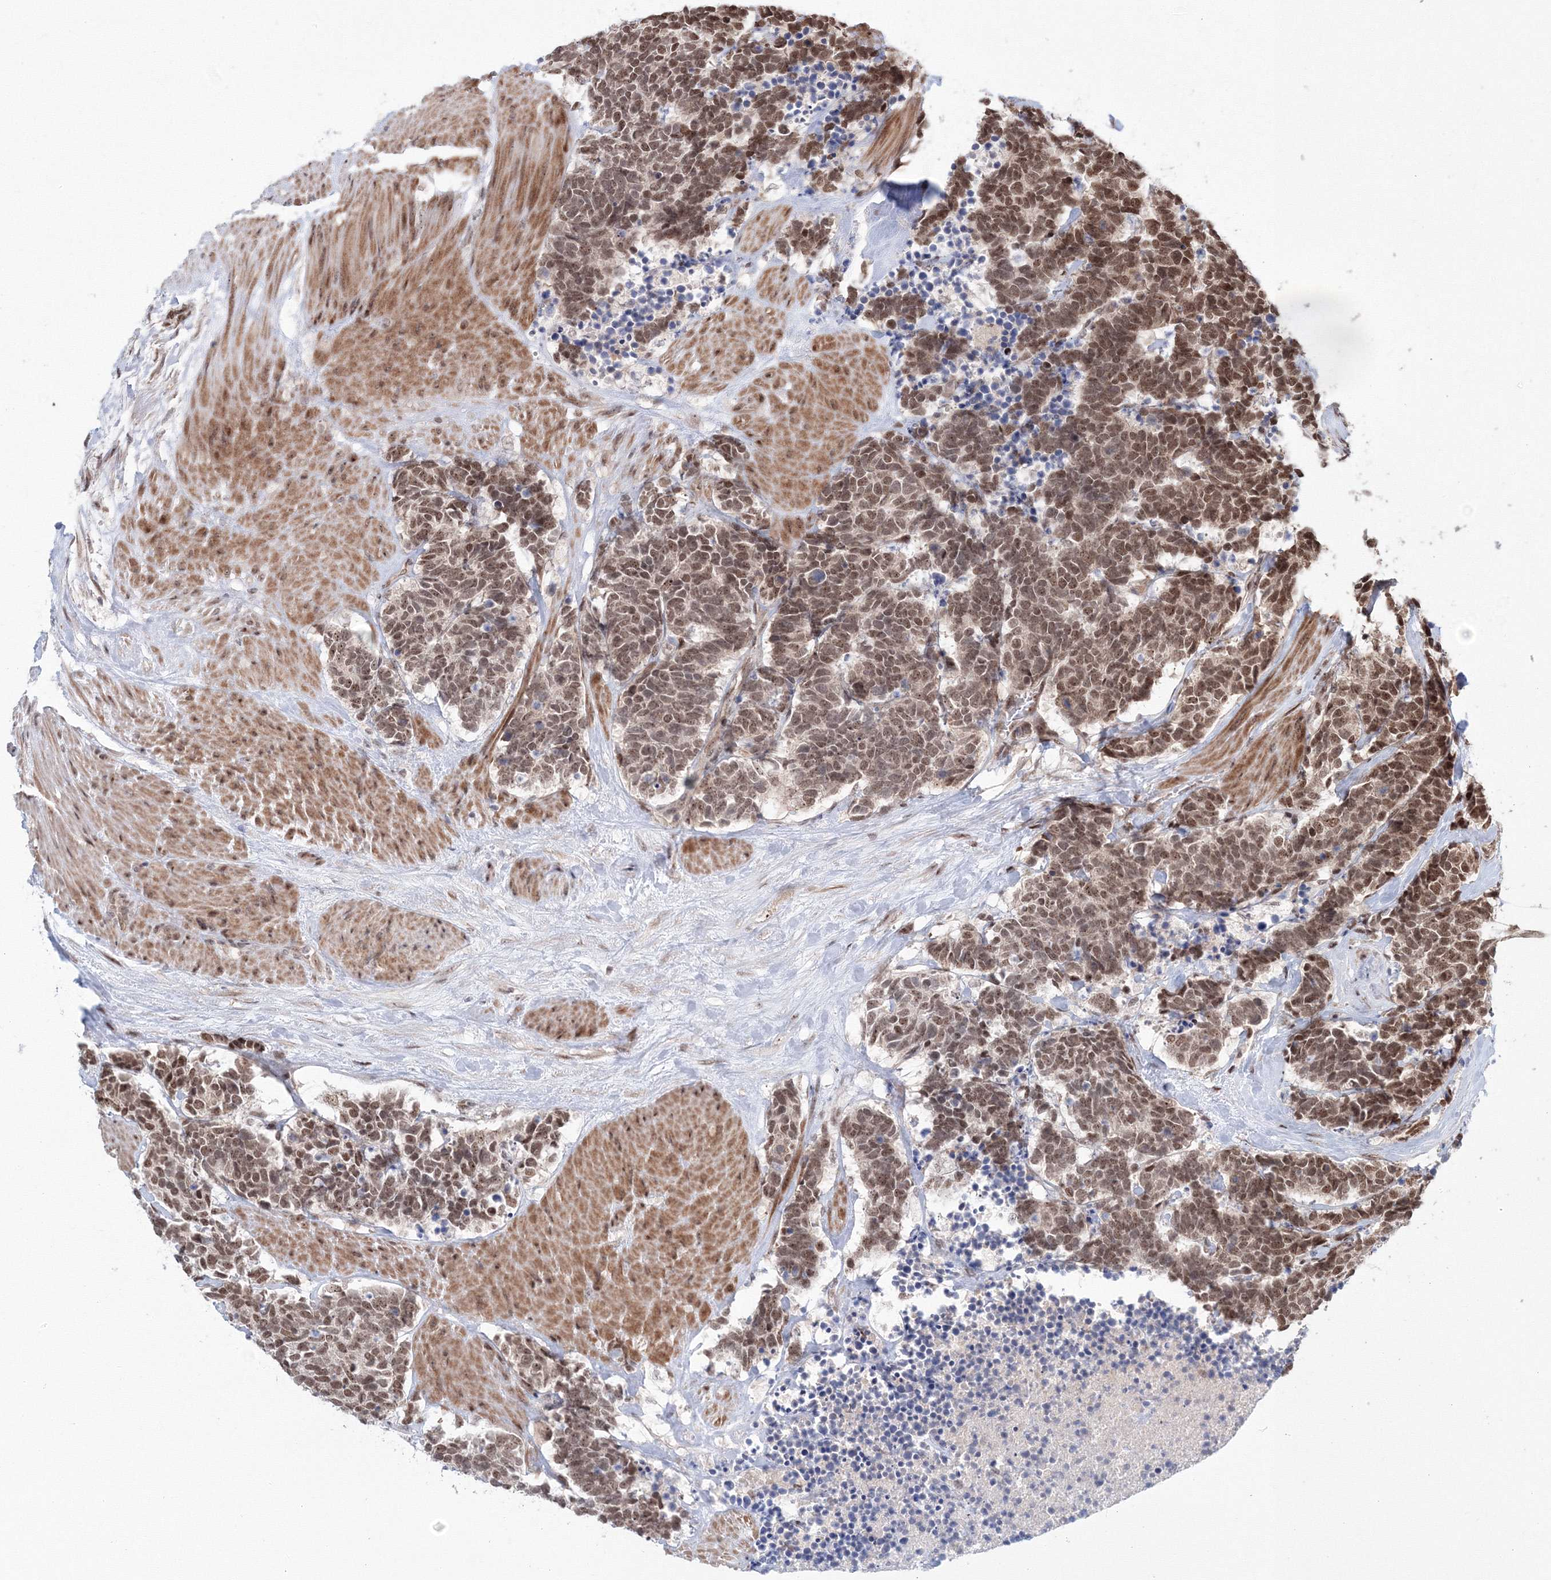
{"staining": {"intensity": "moderate", "quantity": ">75%", "location": "nuclear"}, "tissue": "carcinoid", "cell_type": "Tumor cells", "image_type": "cancer", "snomed": [{"axis": "morphology", "description": "Carcinoma, NOS"}, {"axis": "morphology", "description": "Carcinoid, malignant, NOS"}, {"axis": "topography", "description": "Urinary bladder"}], "caption": "Immunohistochemistry image of neoplastic tissue: human malignant carcinoid stained using IHC exhibits medium levels of moderate protein expression localized specifically in the nuclear of tumor cells, appearing as a nuclear brown color.", "gene": "NOA1", "patient": {"sex": "male", "age": 57}}